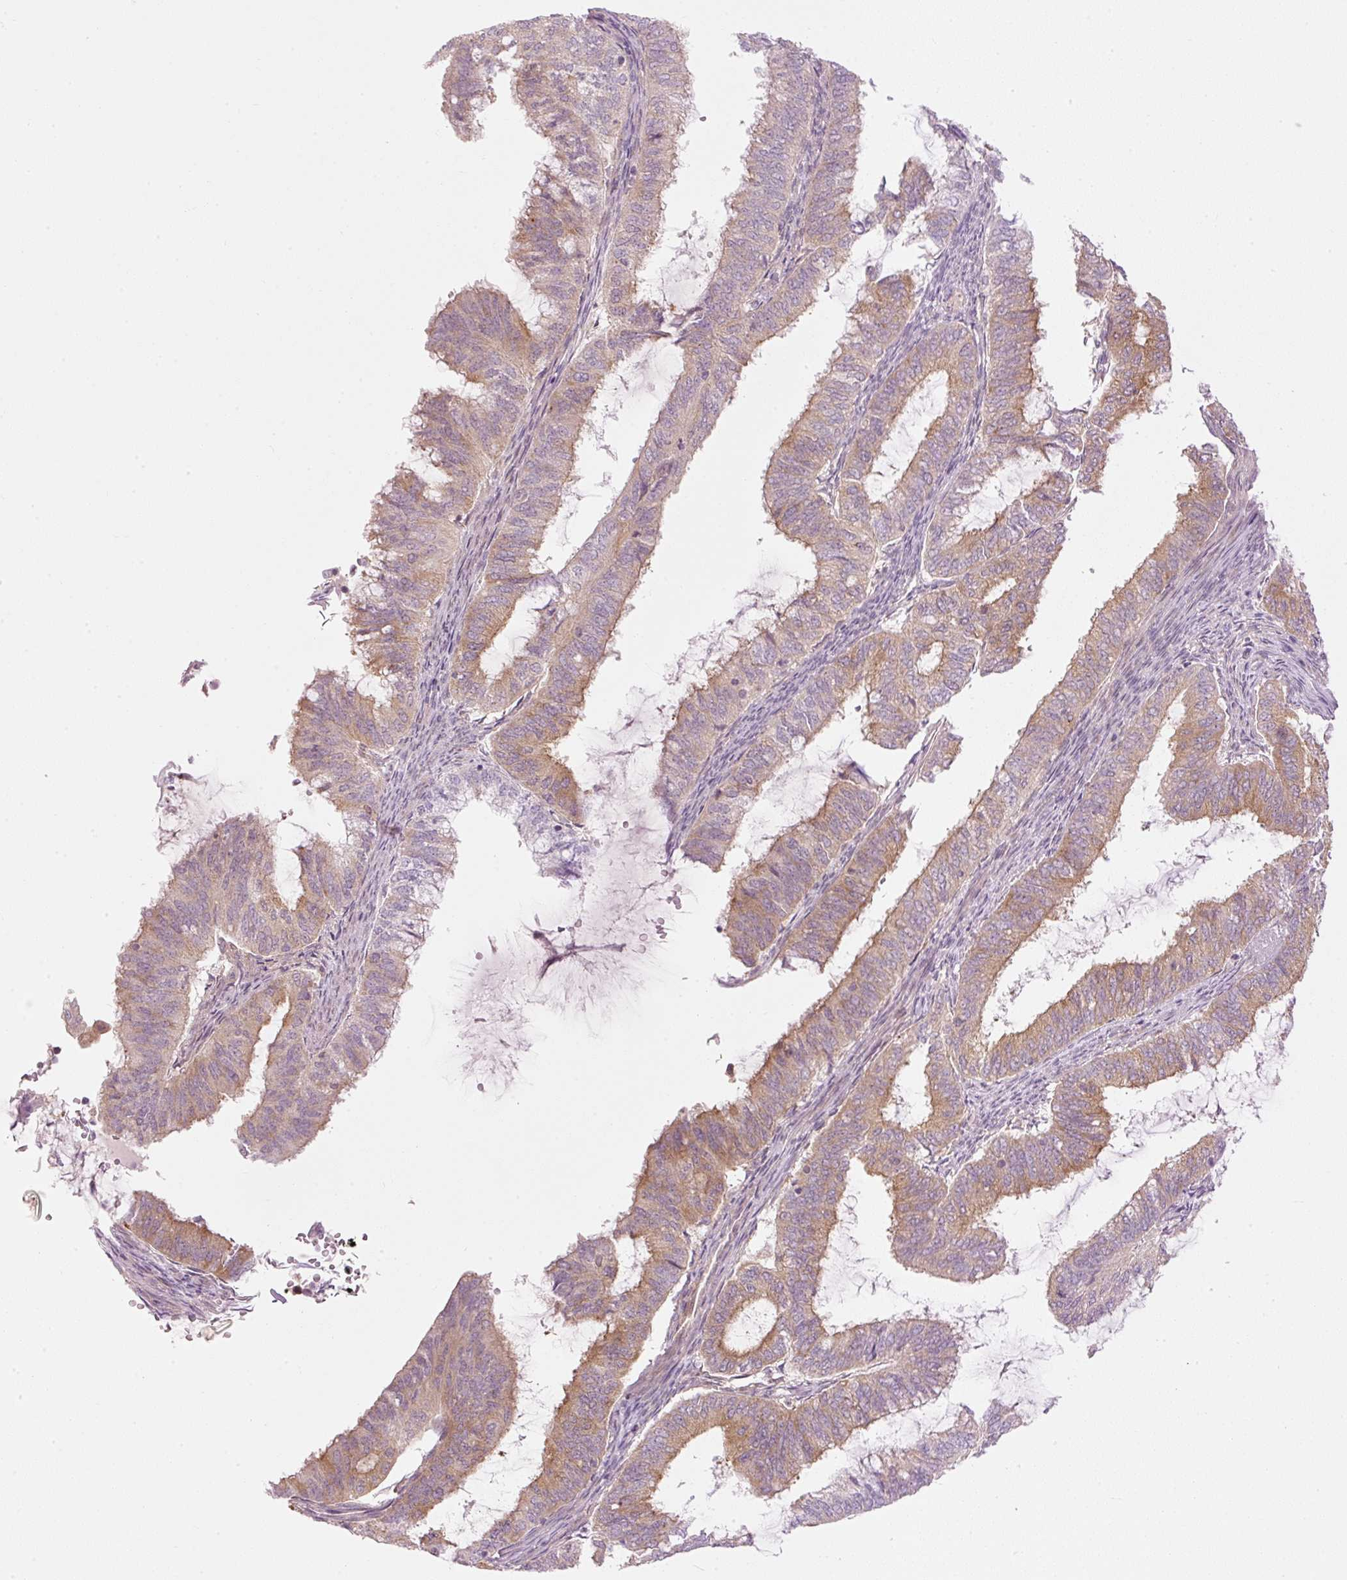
{"staining": {"intensity": "moderate", "quantity": "25%-75%", "location": "cytoplasmic/membranous"}, "tissue": "endometrial cancer", "cell_type": "Tumor cells", "image_type": "cancer", "snomed": [{"axis": "morphology", "description": "Adenocarcinoma, NOS"}, {"axis": "topography", "description": "Endometrium"}], "caption": "This micrograph shows endometrial adenocarcinoma stained with immunohistochemistry (IHC) to label a protein in brown. The cytoplasmic/membranous of tumor cells show moderate positivity for the protein. Nuclei are counter-stained blue.", "gene": "MZT2B", "patient": {"sex": "female", "age": 51}}